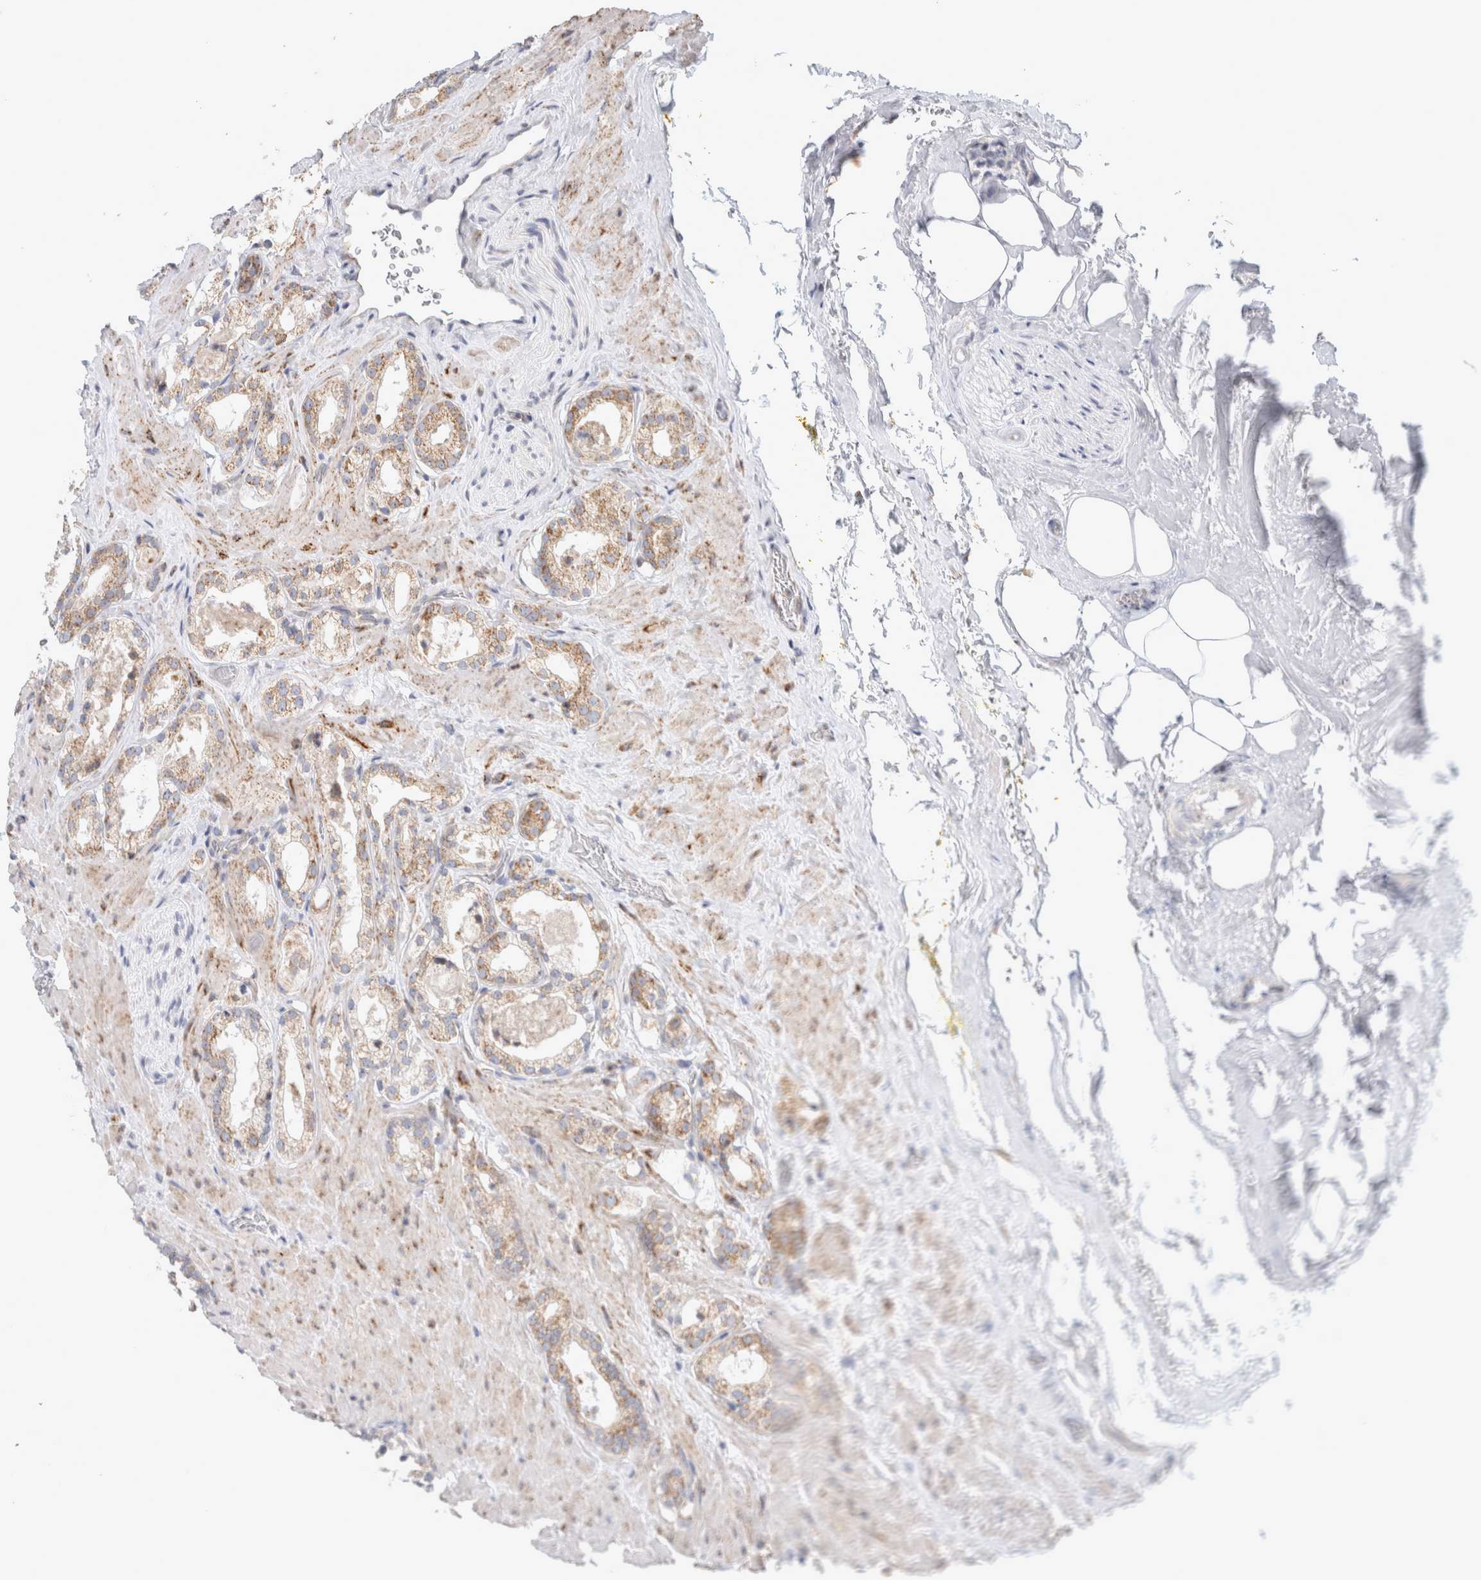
{"staining": {"intensity": "moderate", "quantity": ">75%", "location": "cytoplasmic/membranous"}, "tissue": "prostate cancer", "cell_type": "Tumor cells", "image_type": "cancer", "snomed": [{"axis": "morphology", "description": "Adenocarcinoma, High grade"}, {"axis": "topography", "description": "Prostate"}], "caption": "Prostate cancer (adenocarcinoma (high-grade)) was stained to show a protein in brown. There is medium levels of moderate cytoplasmic/membranous expression in approximately >75% of tumor cells.", "gene": "RPN2", "patient": {"sex": "male", "age": 64}}